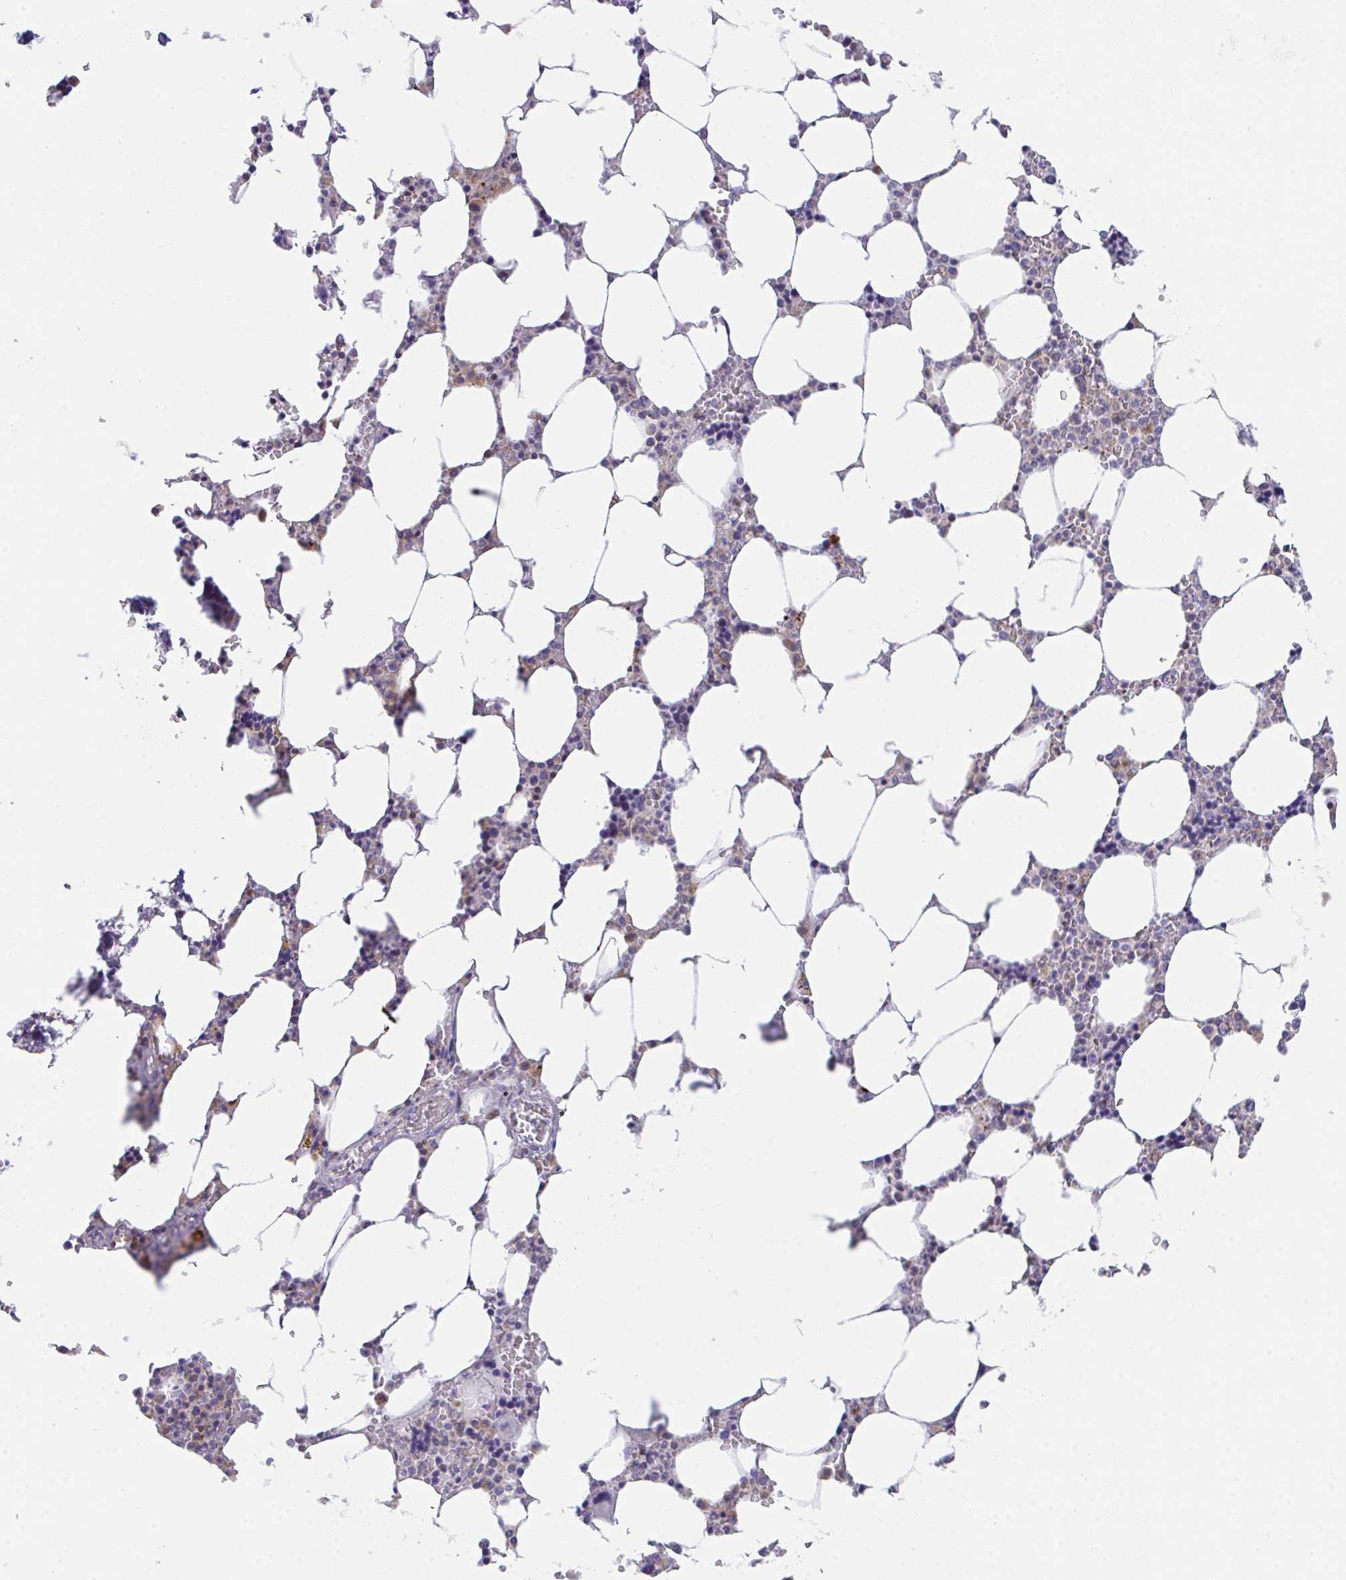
{"staining": {"intensity": "weak", "quantity": "25%-75%", "location": "cytoplasmic/membranous"}, "tissue": "bone marrow", "cell_type": "Hematopoietic cells", "image_type": "normal", "snomed": [{"axis": "morphology", "description": "Normal tissue, NOS"}, {"axis": "topography", "description": "Bone marrow"}], "caption": "Human bone marrow stained for a protein (brown) displays weak cytoplasmic/membranous positive staining in approximately 25%-75% of hematopoietic cells.", "gene": "MIA3", "patient": {"sex": "male", "age": 64}}